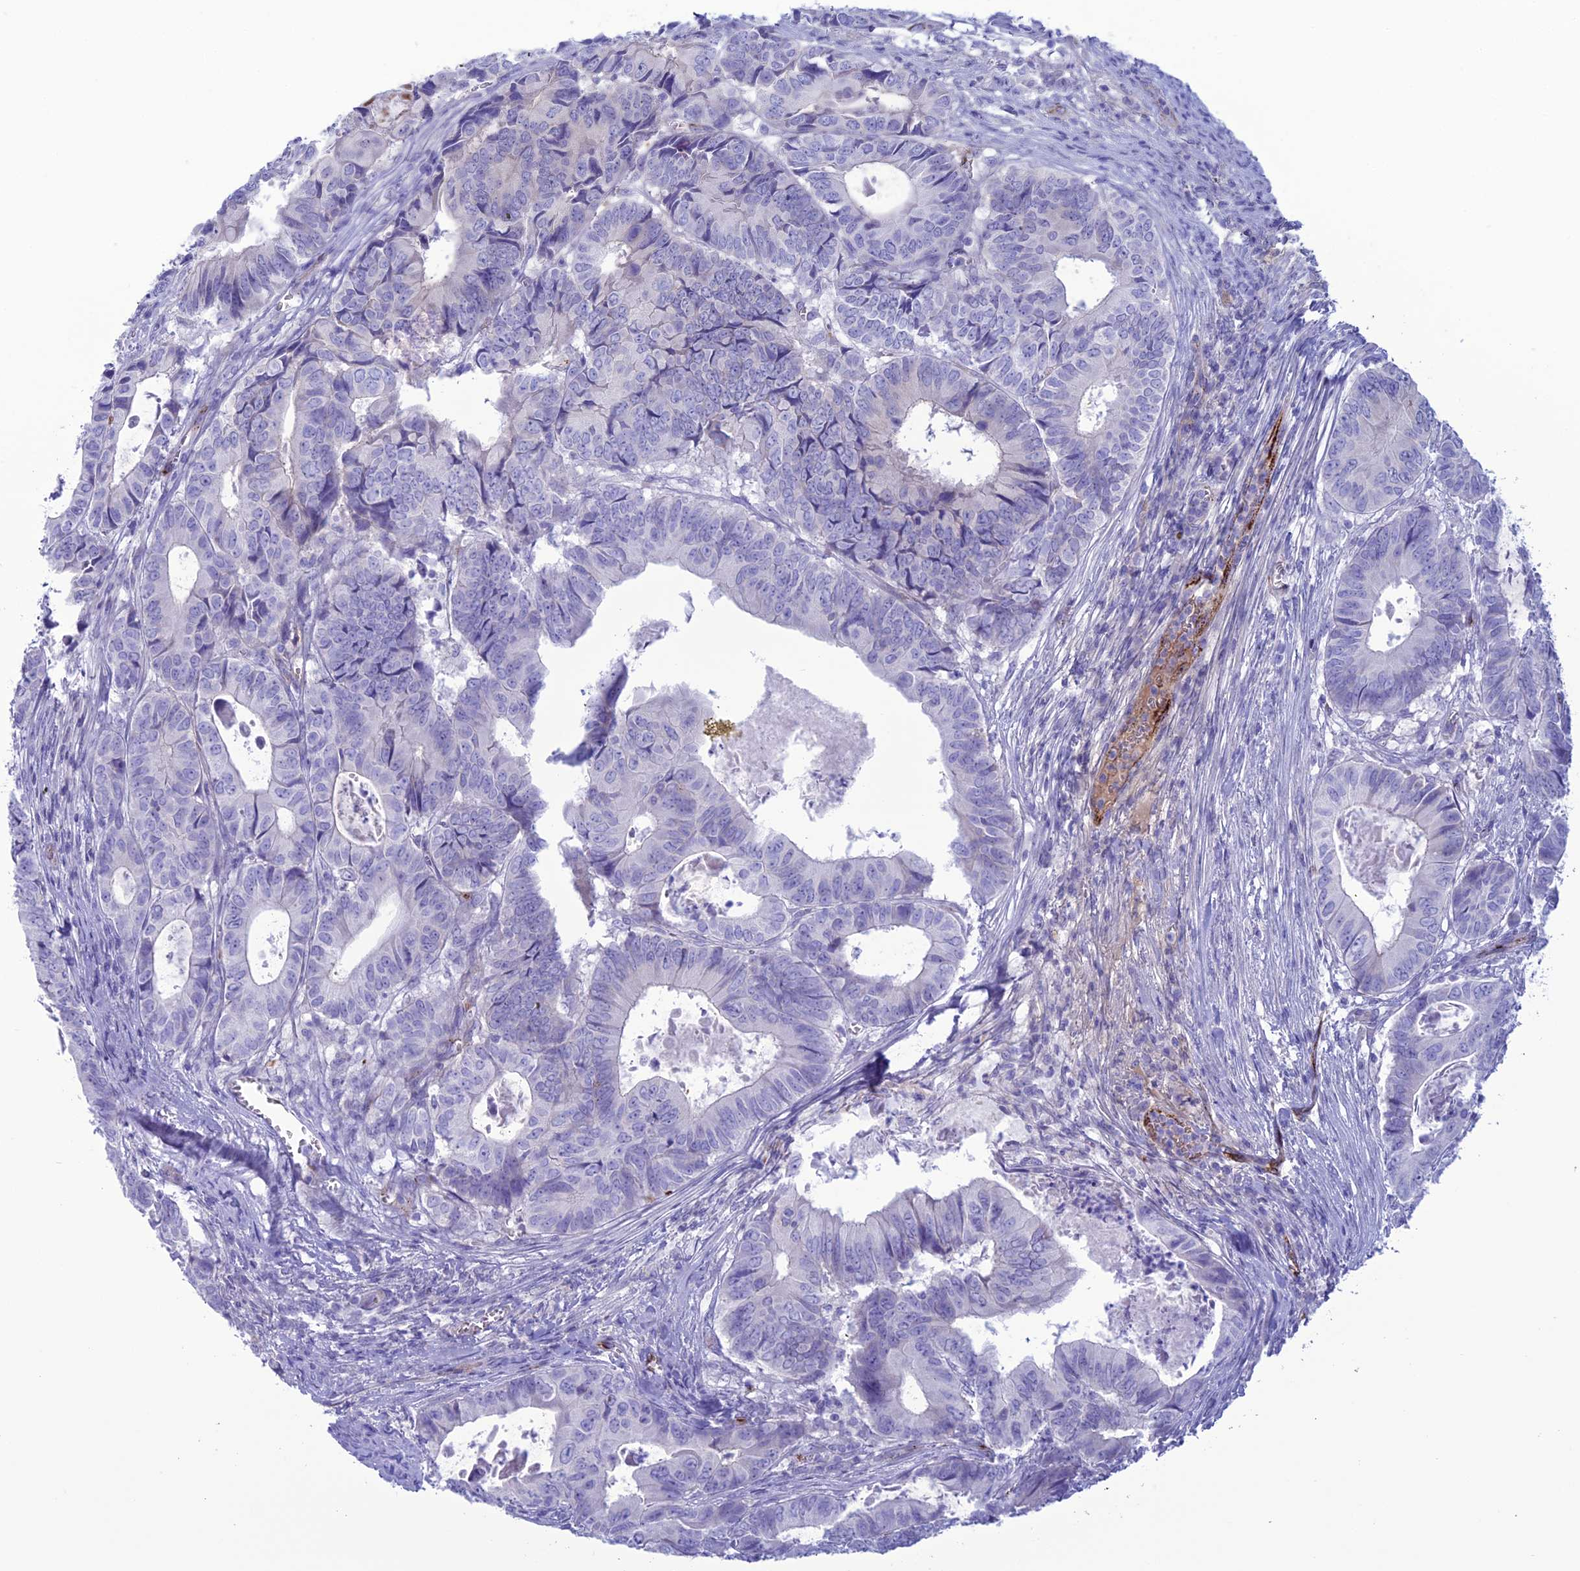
{"staining": {"intensity": "negative", "quantity": "none", "location": "none"}, "tissue": "colorectal cancer", "cell_type": "Tumor cells", "image_type": "cancer", "snomed": [{"axis": "morphology", "description": "Adenocarcinoma, NOS"}, {"axis": "topography", "description": "Colon"}], "caption": "Immunohistochemistry (IHC) image of neoplastic tissue: colorectal cancer (adenocarcinoma) stained with DAB (3,3'-diaminobenzidine) demonstrates no significant protein staining in tumor cells.", "gene": "CDC42EP5", "patient": {"sex": "male", "age": 85}}